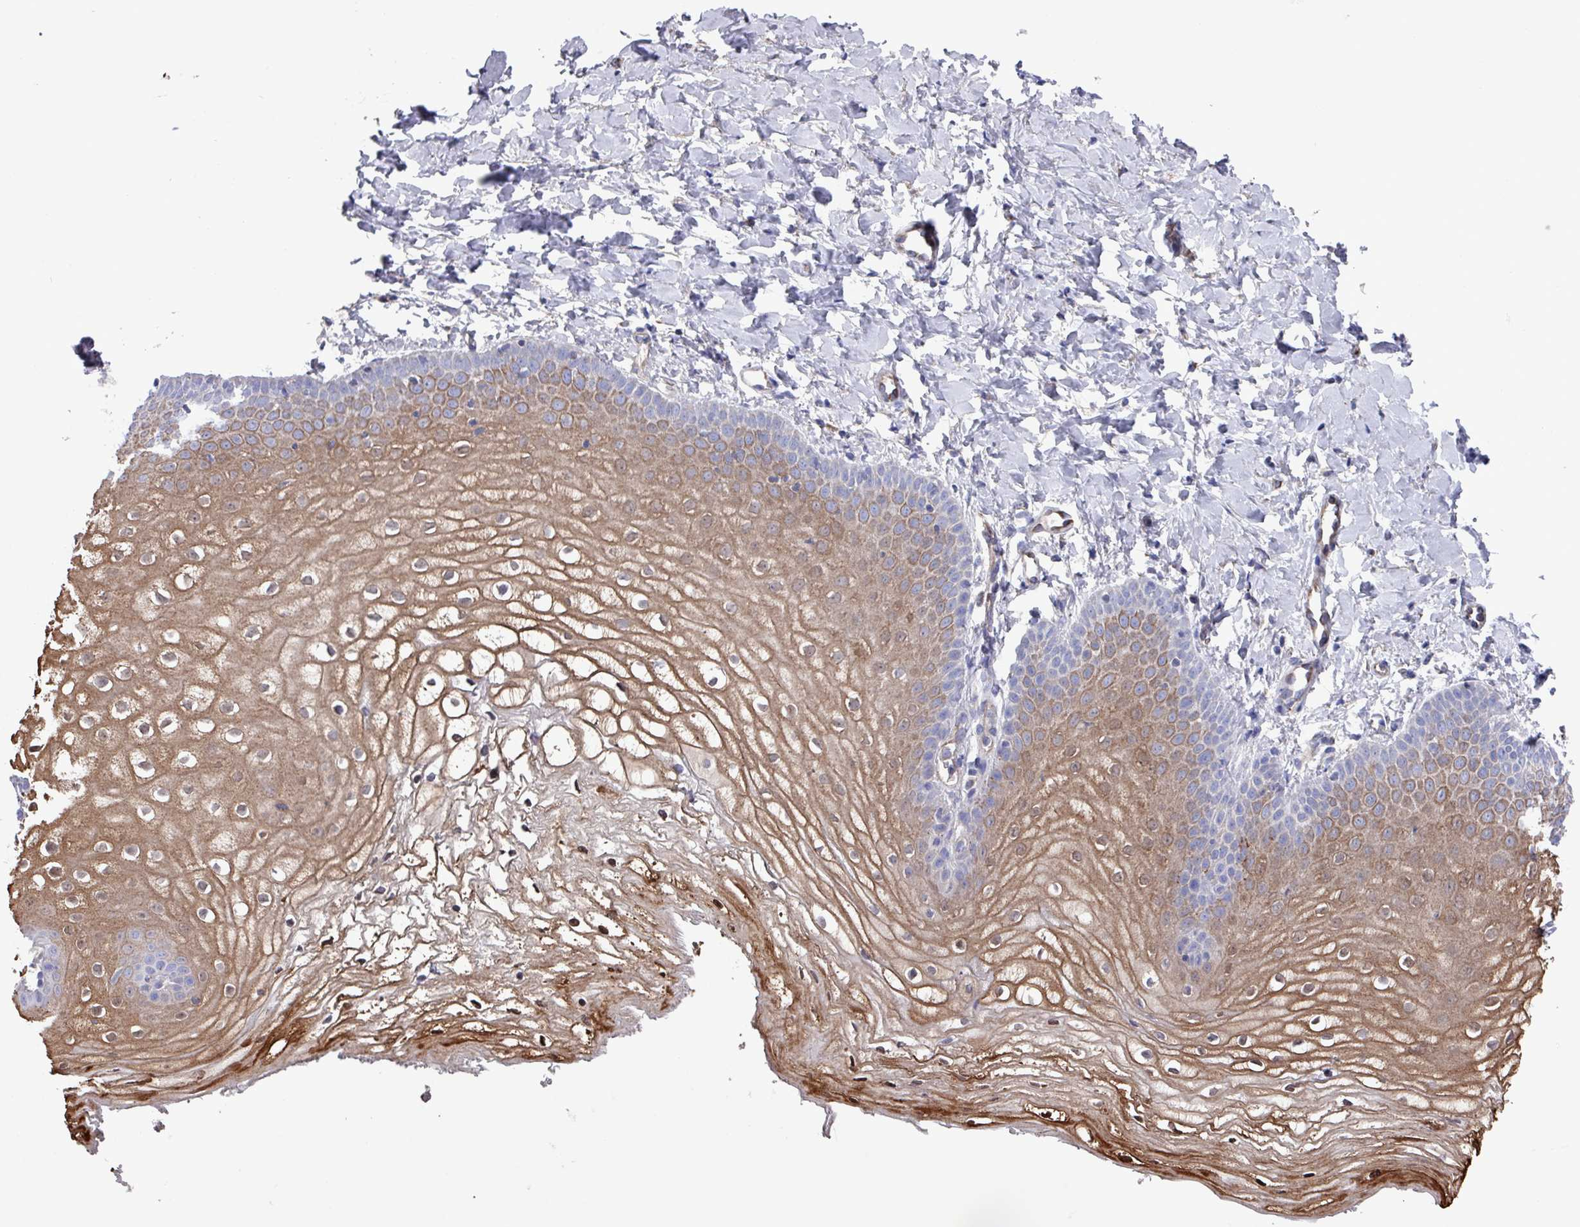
{"staining": {"intensity": "moderate", "quantity": "25%-75%", "location": "cytoplasmic/membranous,nuclear"}, "tissue": "vagina", "cell_type": "Squamous epithelial cells", "image_type": "normal", "snomed": [{"axis": "morphology", "description": "Normal tissue, NOS"}, {"axis": "topography", "description": "Vagina"}], "caption": "DAB (3,3'-diaminobenzidine) immunohistochemical staining of unremarkable human vagina exhibits moderate cytoplasmic/membranous,nuclear protein positivity in approximately 25%-75% of squamous epithelial cells.", "gene": "UQCC2", "patient": {"sex": "female", "age": 68}}